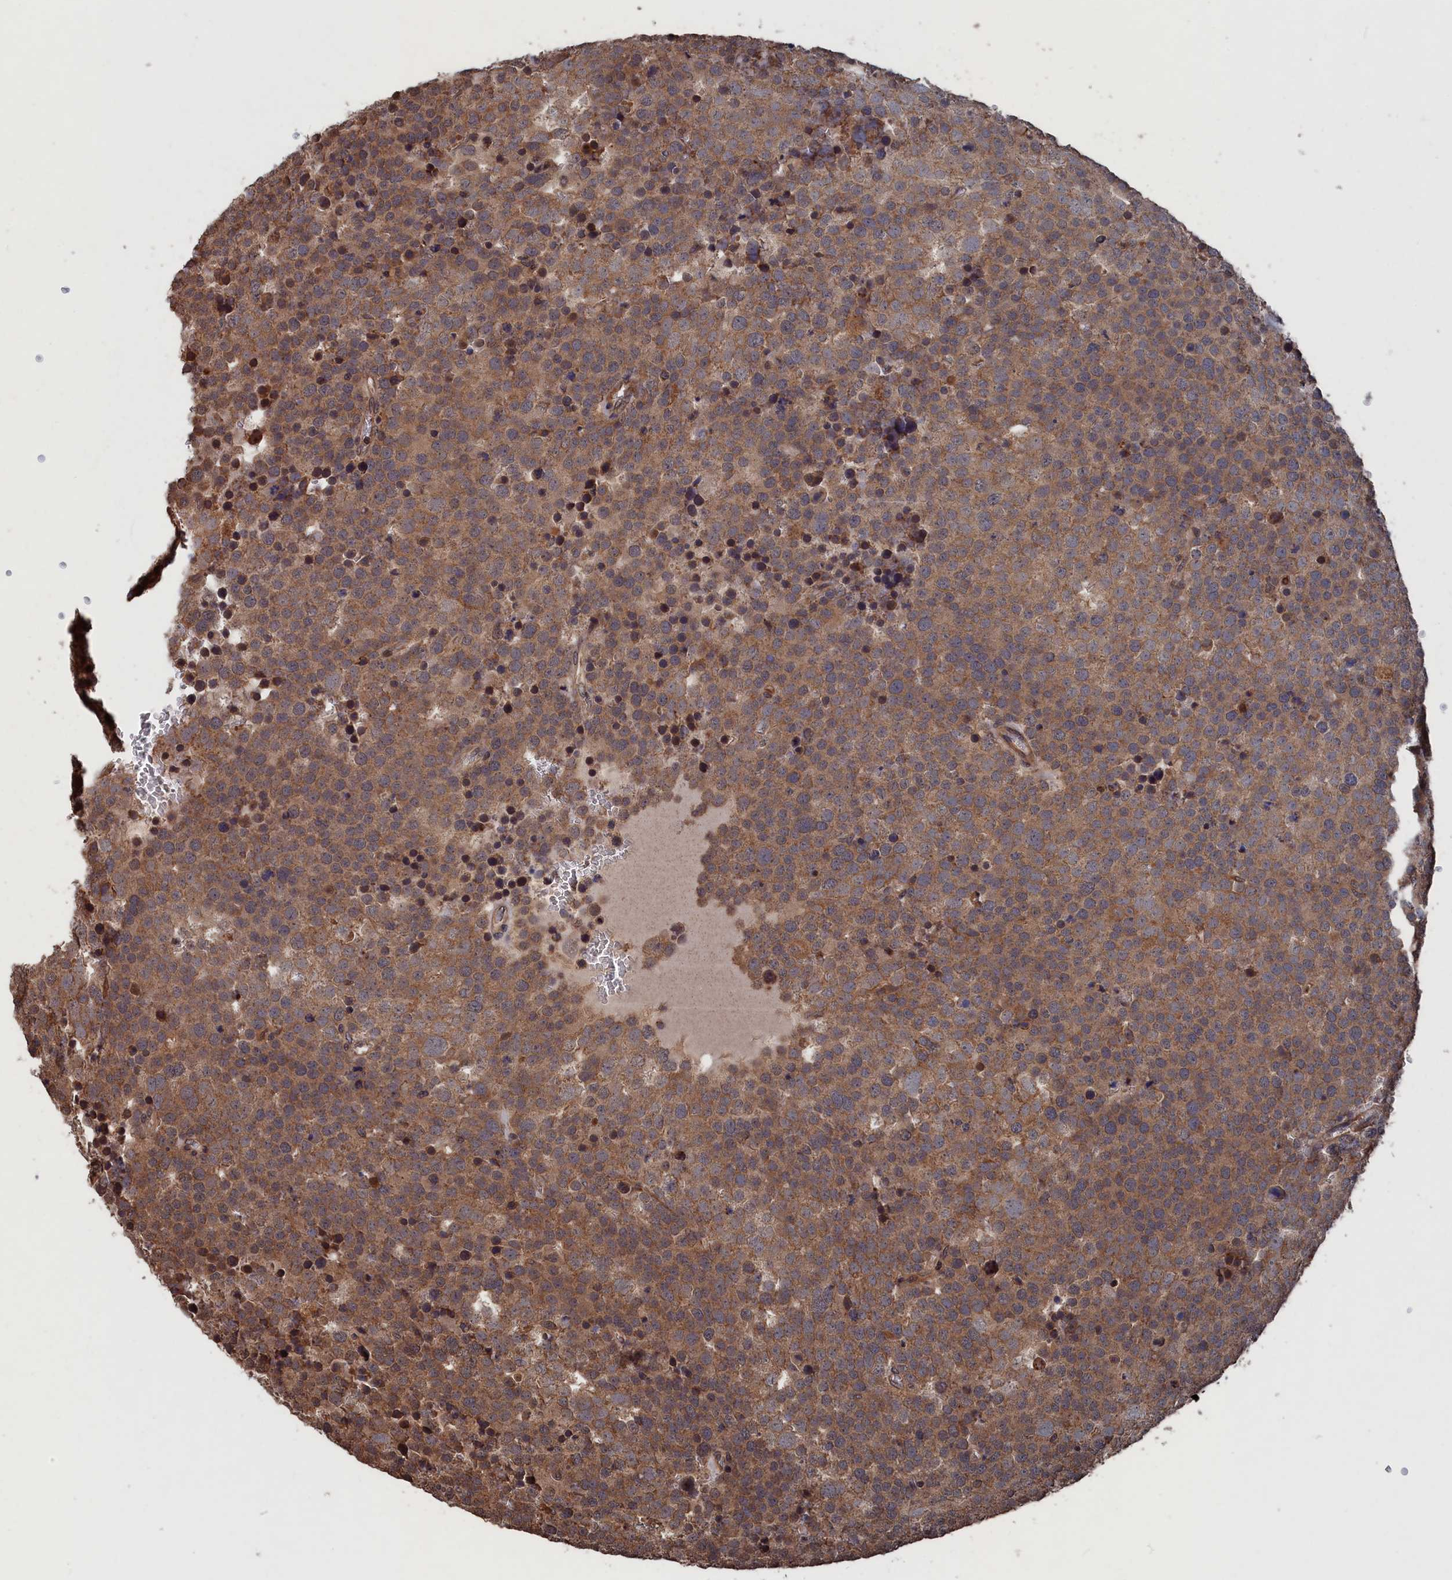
{"staining": {"intensity": "moderate", "quantity": ">75%", "location": "cytoplasmic/membranous"}, "tissue": "testis cancer", "cell_type": "Tumor cells", "image_type": "cancer", "snomed": [{"axis": "morphology", "description": "Seminoma, NOS"}, {"axis": "topography", "description": "Testis"}], "caption": "Human testis seminoma stained with a protein marker reveals moderate staining in tumor cells.", "gene": "PDE12", "patient": {"sex": "male", "age": 71}}